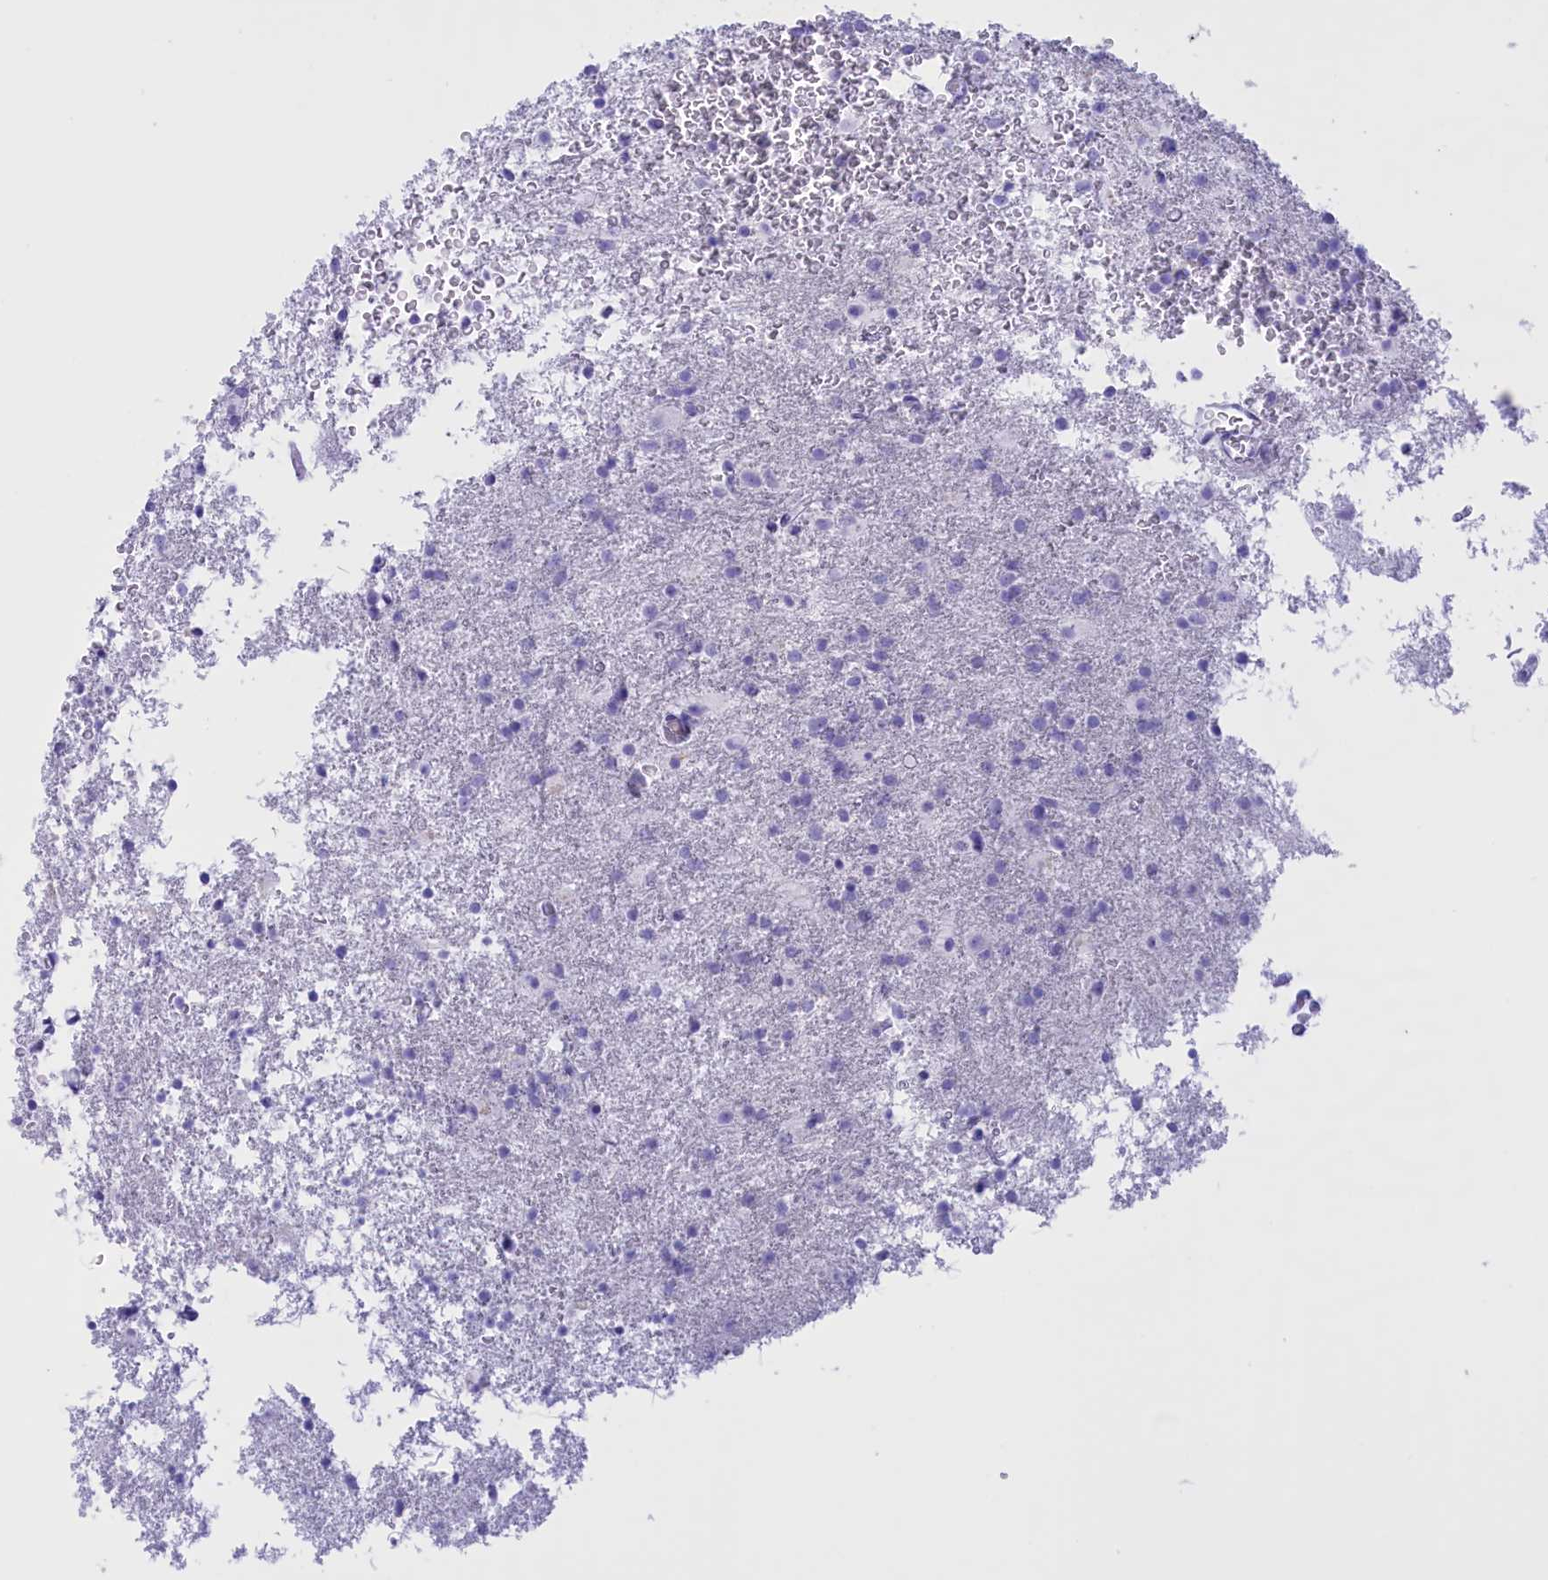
{"staining": {"intensity": "negative", "quantity": "none", "location": "none"}, "tissue": "glioma", "cell_type": "Tumor cells", "image_type": "cancer", "snomed": [{"axis": "morphology", "description": "Glioma, malignant, Low grade"}, {"axis": "topography", "description": "Brain"}], "caption": "This image is of malignant glioma (low-grade) stained with IHC to label a protein in brown with the nuclei are counter-stained blue. There is no staining in tumor cells.", "gene": "BRI3", "patient": {"sex": "male", "age": 65}}